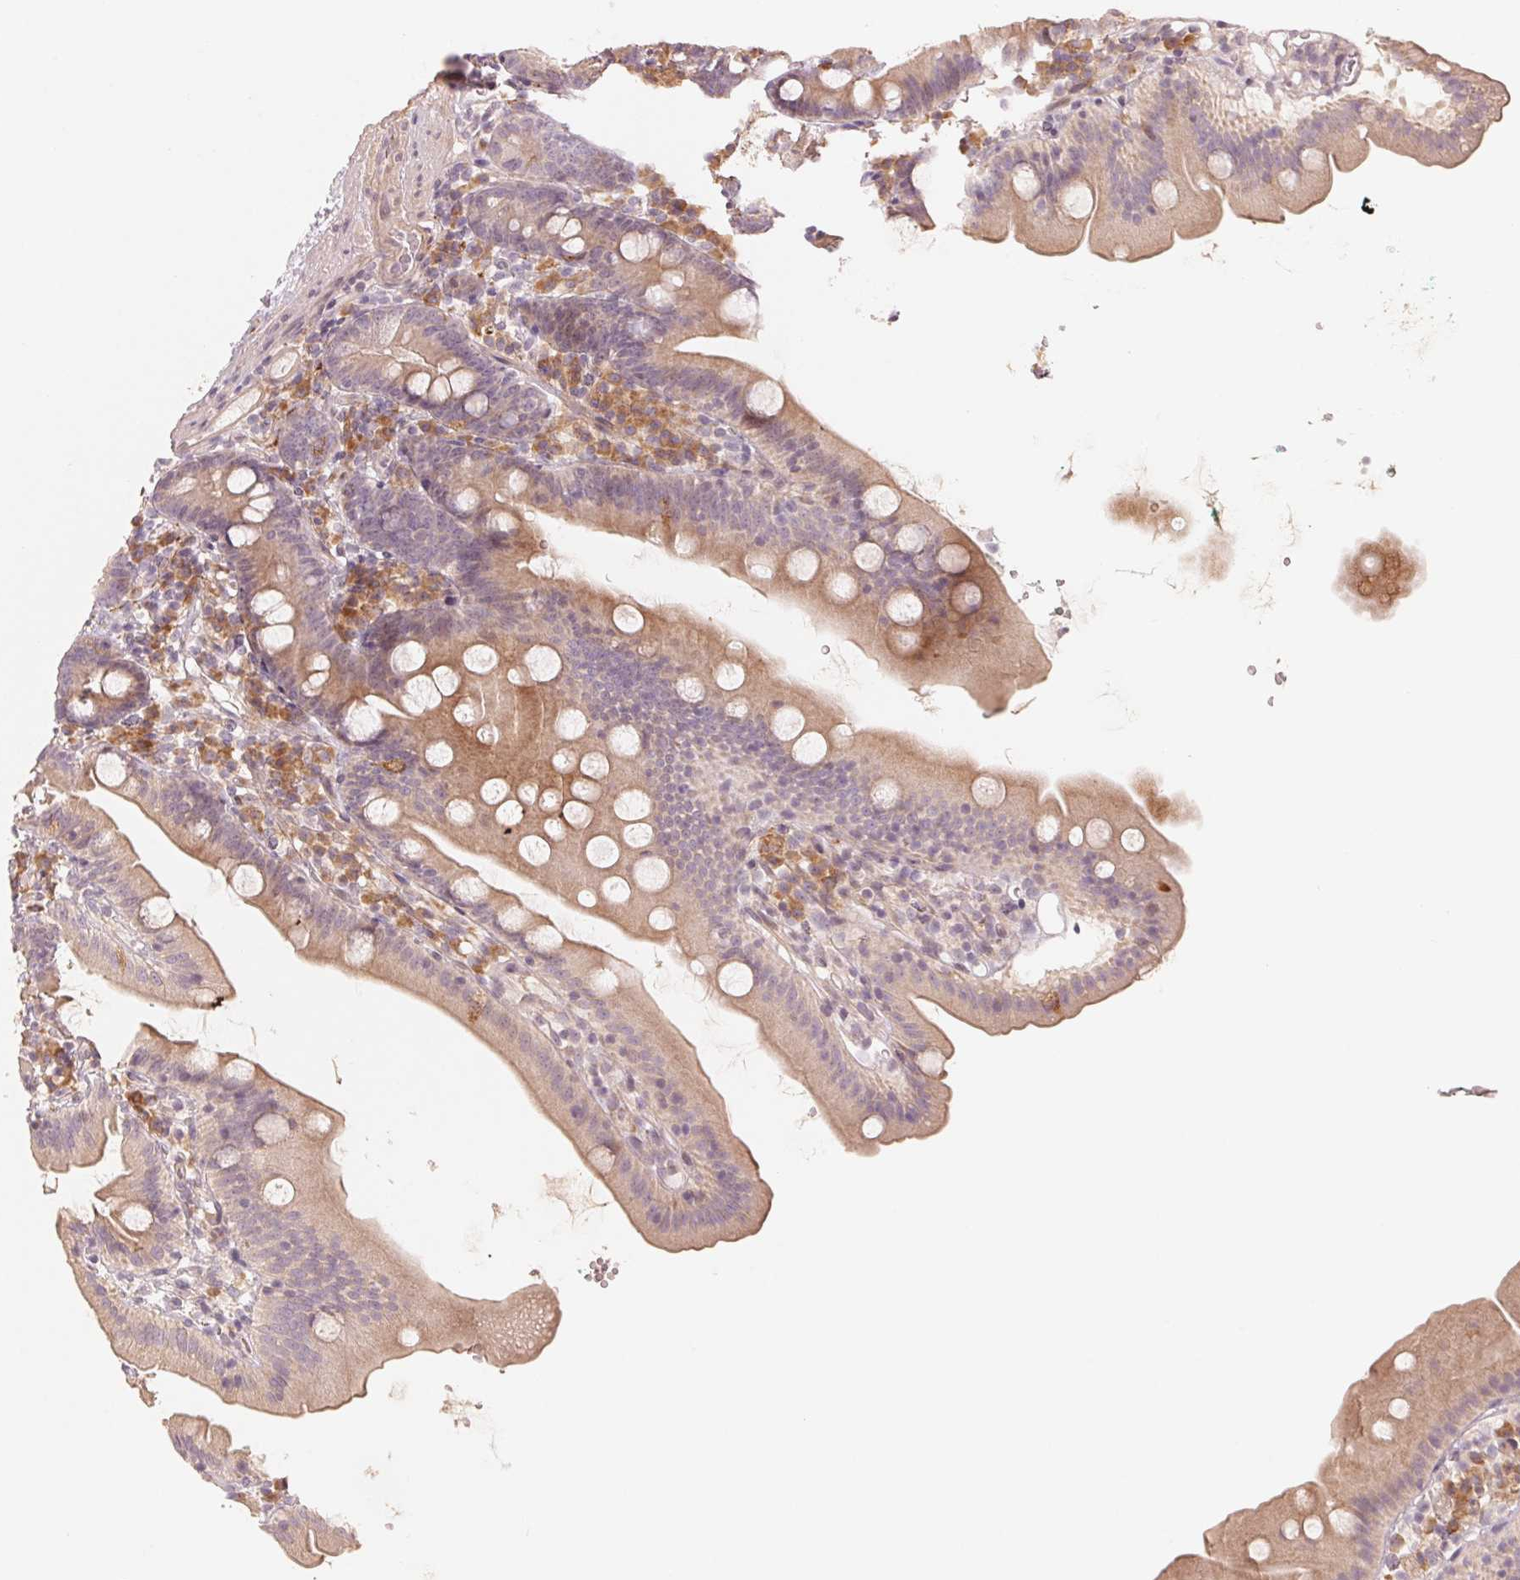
{"staining": {"intensity": "weak", "quantity": ">75%", "location": "cytoplasmic/membranous"}, "tissue": "duodenum", "cell_type": "Glandular cells", "image_type": "normal", "snomed": [{"axis": "morphology", "description": "Normal tissue, NOS"}, {"axis": "topography", "description": "Duodenum"}], "caption": "Immunohistochemical staining of unremarkable duodenum demonstrates weak cytoplasmic/membranous protein expression in about >75% of glandular cells.", "gene": "DENND2C", "patient": {"sex": "female", "age": 67}}